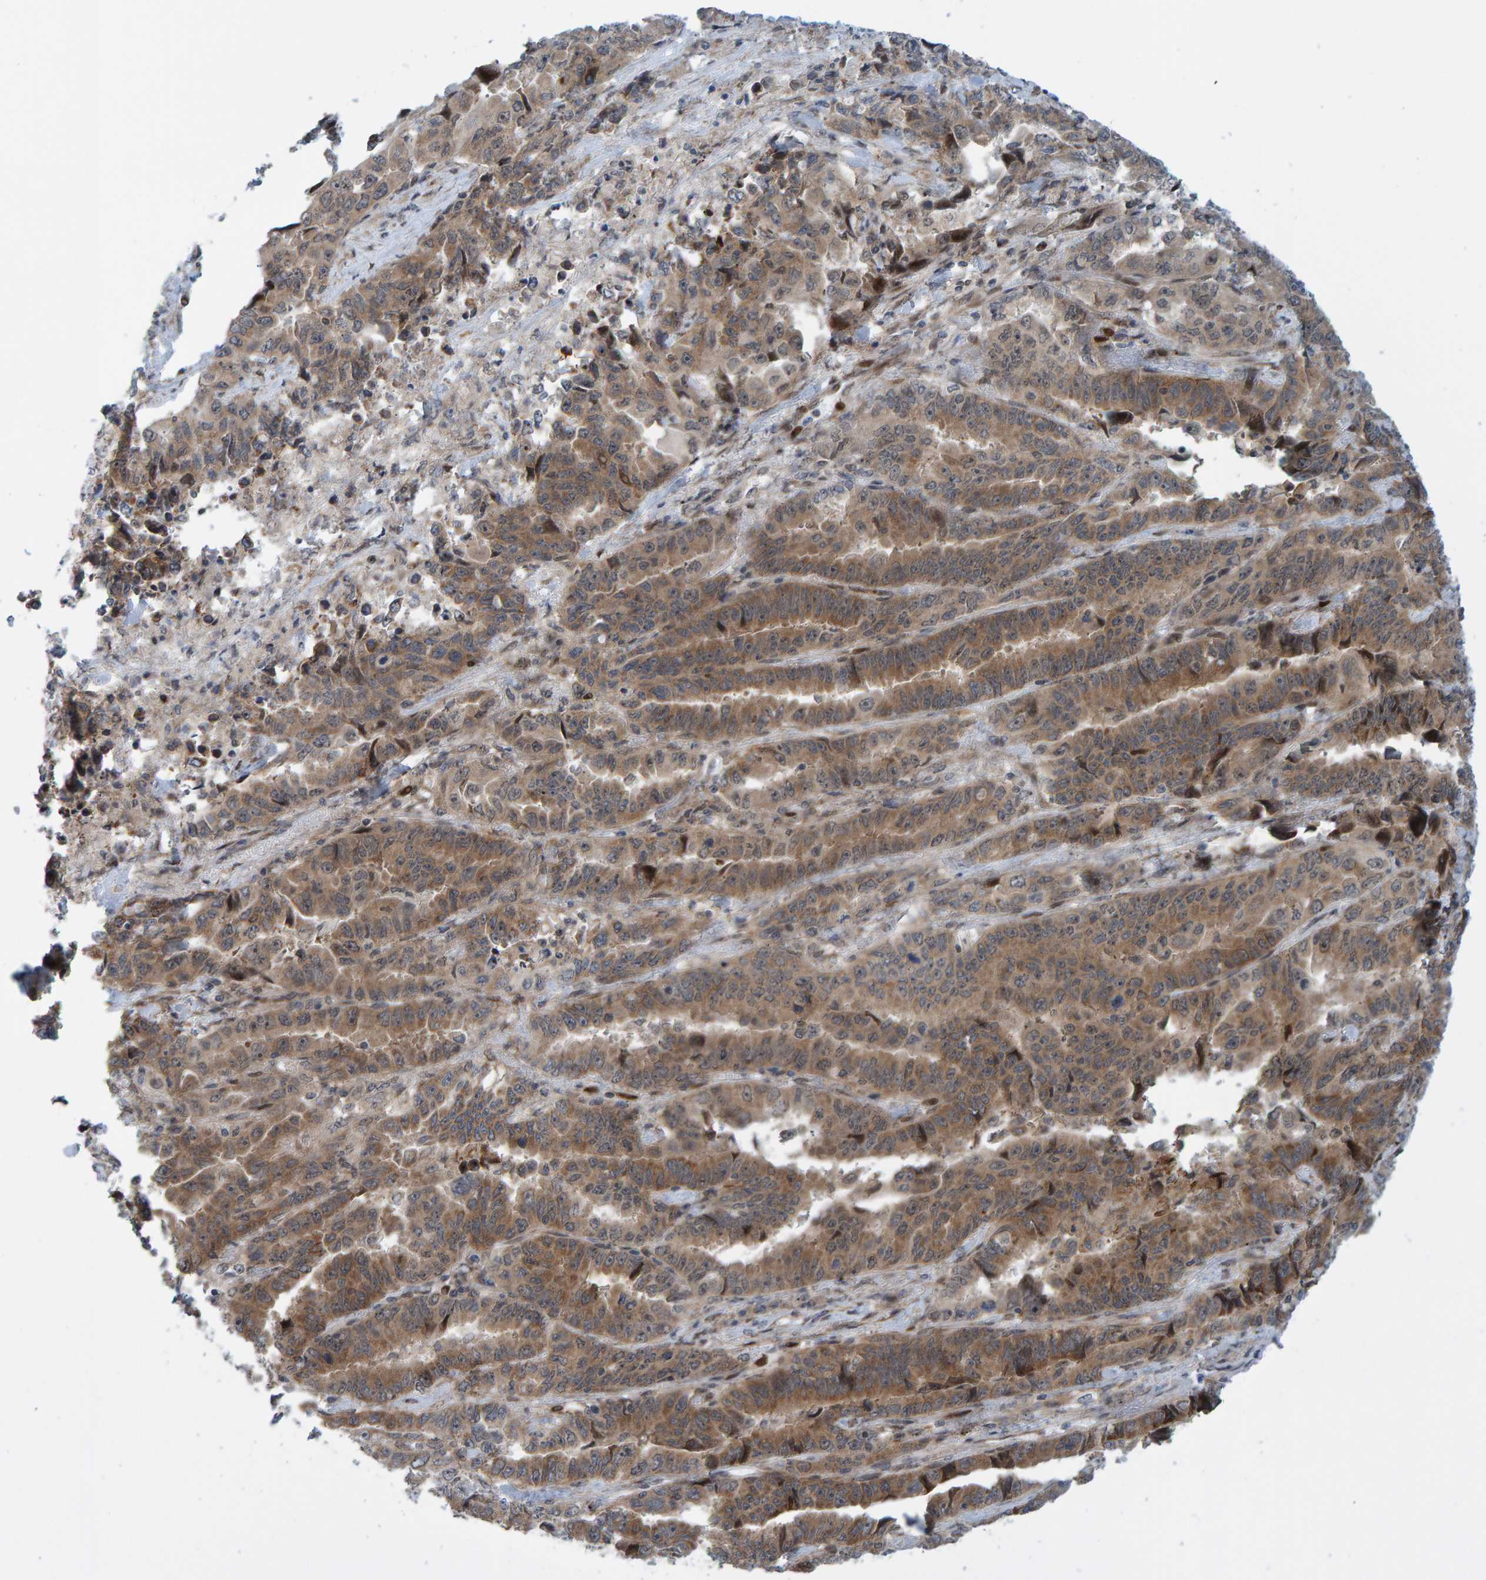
{"staining": {"intensity": "moderate", "quantity": ">75%", "location": "cytoplasmic/membranous"}, "tissue": "lung cancer", "cell_type": "Tumor cells", "image_type": "cancer", "snomed": [{"axis": "morphology", "description": "Adenocarcinoma, NOS"}, {"axis": "topography", "description": "Lung"}], "caption": "High-magnification brightfield microscopy of adenocarcinoma (lung) stained with DAB (3,3'-diaminobenzidine) (brown) and counterstained with hematoxylin (blue). tumor cells exhibit moderate cytoplasmic/membranous expression is identified in about>75% of cells.", "gene": "ZNF366", "patient": {"sex": "female", "age": 51}}